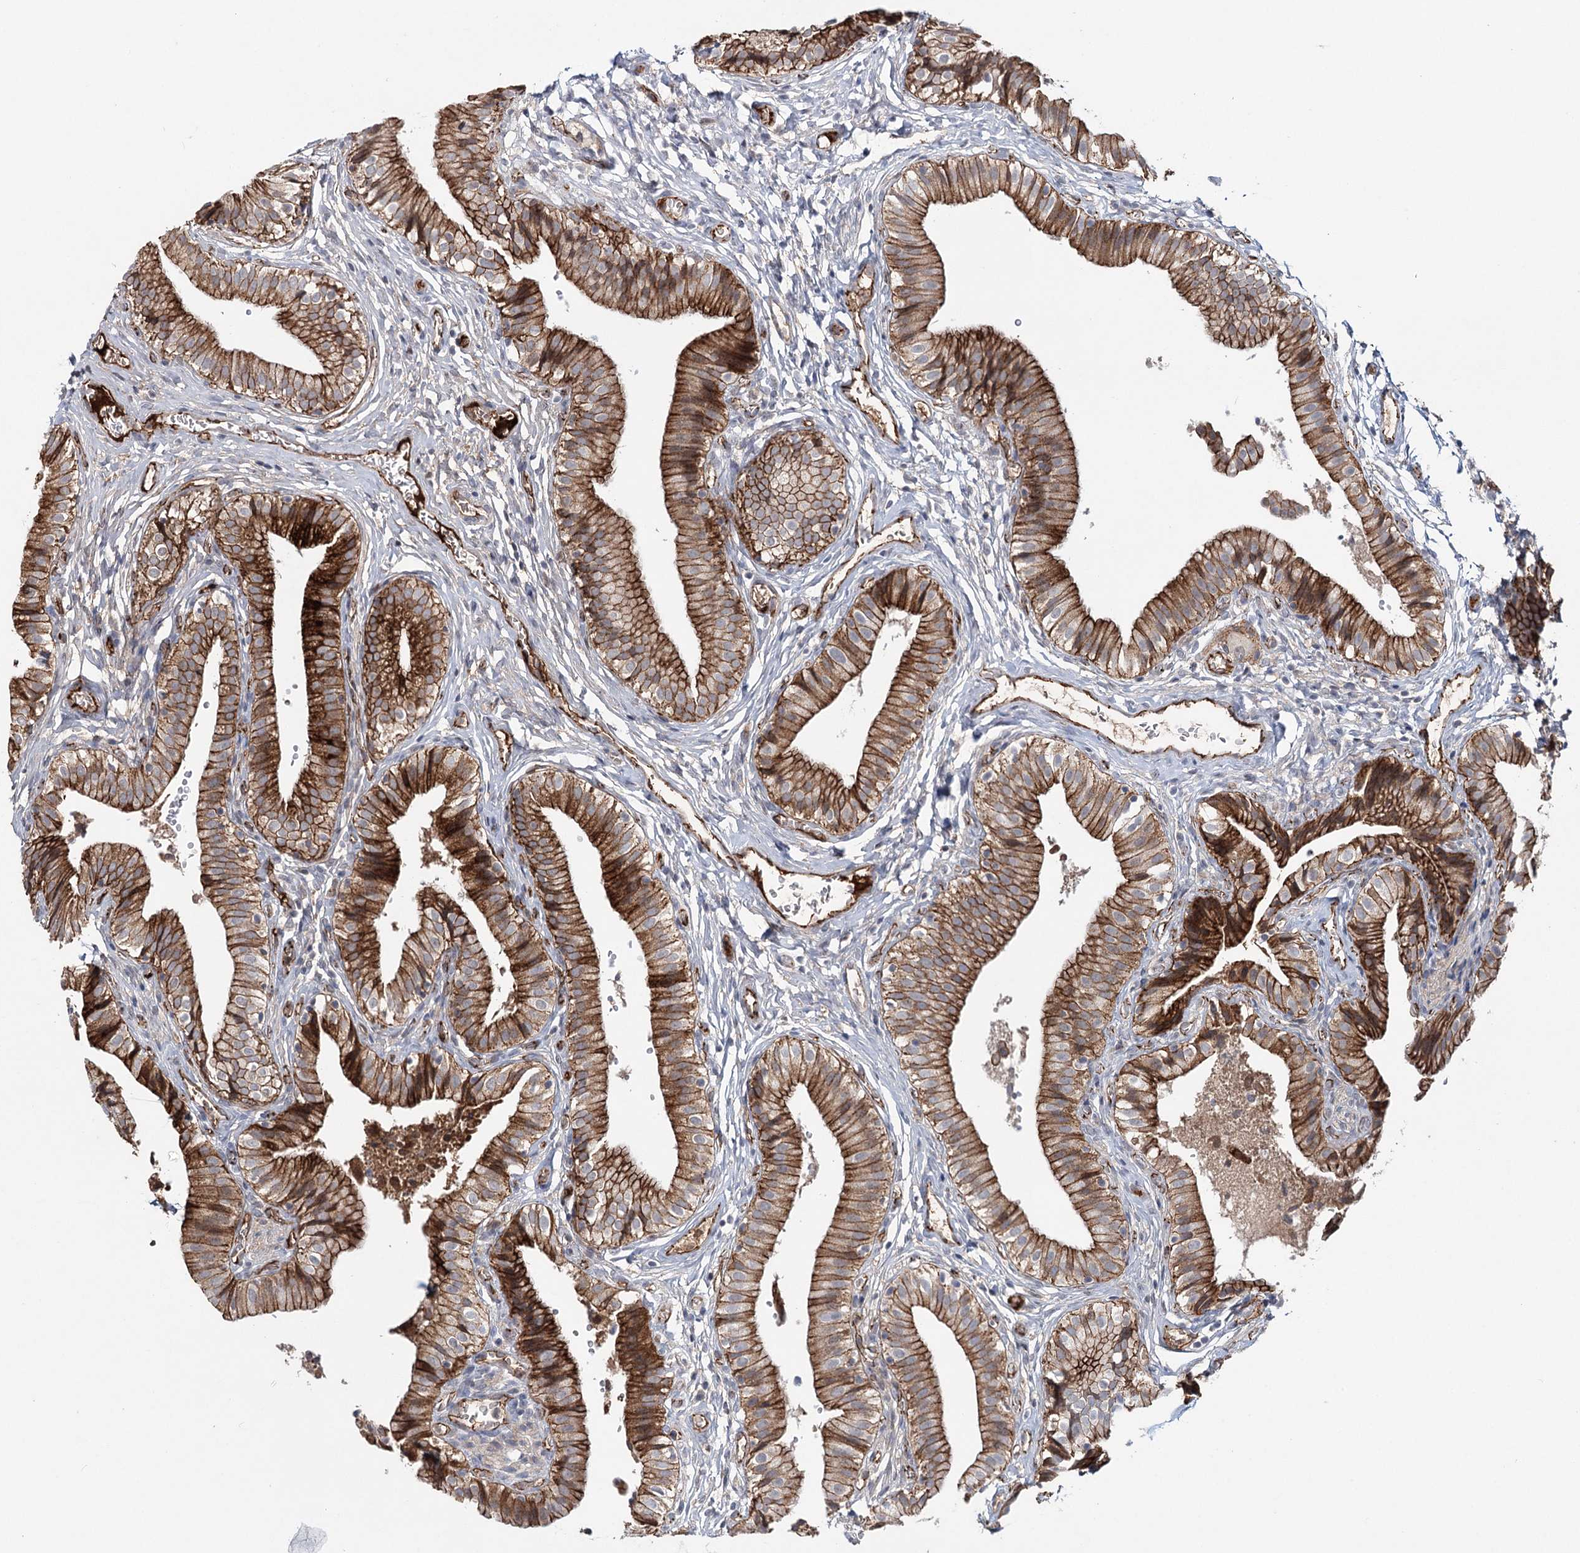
{"staining": {"intensity": "strong", "quantity": ">75%", "location": "cytoplasmic/membranous"}, "tissue": "gallbladder", "cell_type": "Glandular cells", "image_type": "normal", "snomed": [{"axis": "morphology", "description": "Normal tissue, NOS"}, {"axis": "topography", "description": "Gallbladder"}], "caption": "Benign gallbladder was stained to show a protein in brown. There is high levels of strong cytoplasmic/membranous expression in approximately >75% of glandular cells. (DAB IHC with brightfield microscopy, high magnification).", "gene": "PKP4", "patient": {"sex": "female", "age": 47}}